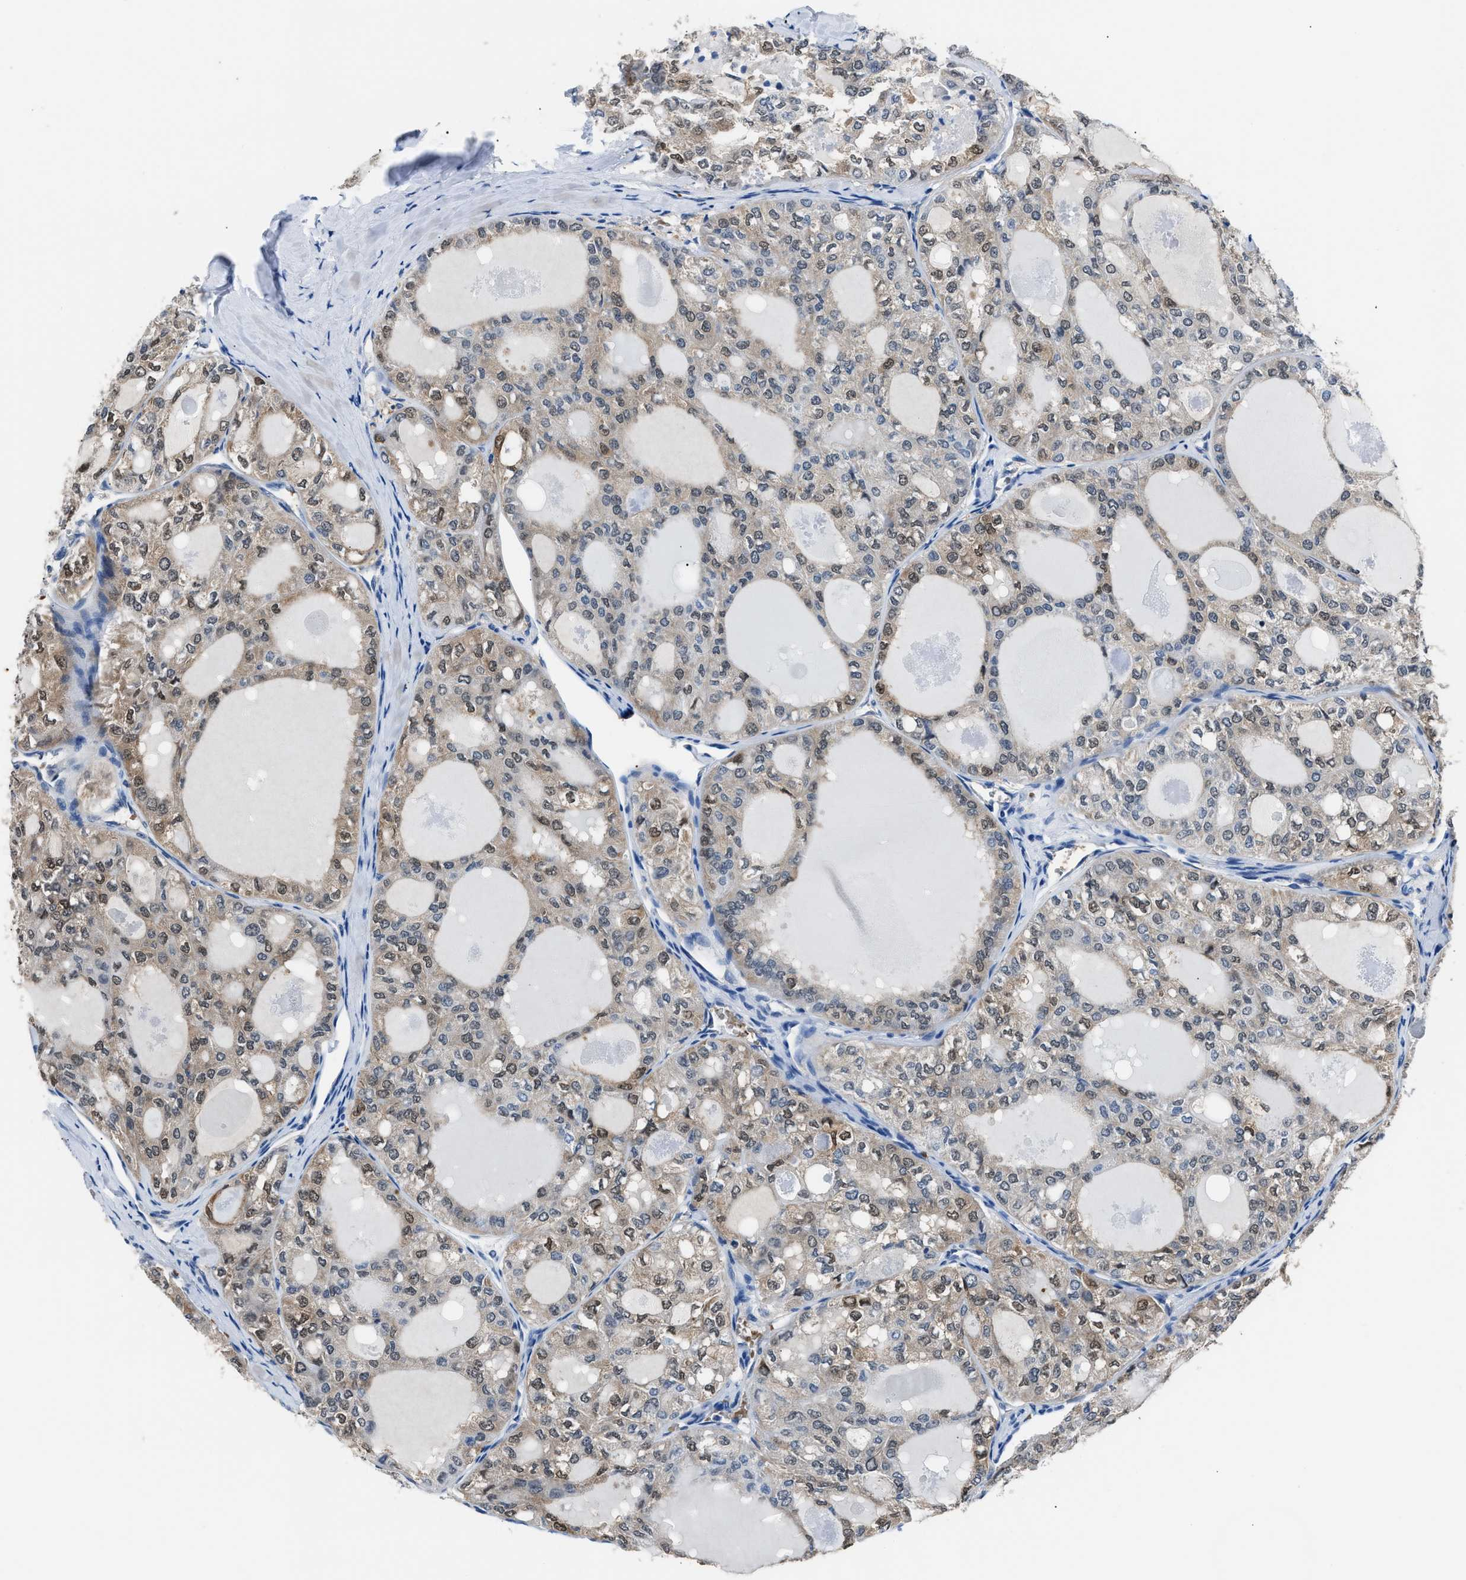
{"staining": {"intensity": "moderate", "quantity": "25%-75%", "location": "cytoplasmic/membranous,nuclear"}, "tissue": "thyroid cancer", "cell_type": "Tumor cells", "image_type": "cancer", "snomed": [{"axis": "morphology", "description": "Follicular adenoma carcinoma, NOS"}, {"axis": "topography", "description": "Thyroid gland"}], "caption": "Immunohistochemical staining of human thyroid cancer shows moderate cytoplasmic/membranous and nuclear protein staining in about 25%-75% of tumor cells. (DAB IHC with brightfield microscopy, high magnification).", "gene": "PPA1", "patient": {"sex": "male", "age": 75}}